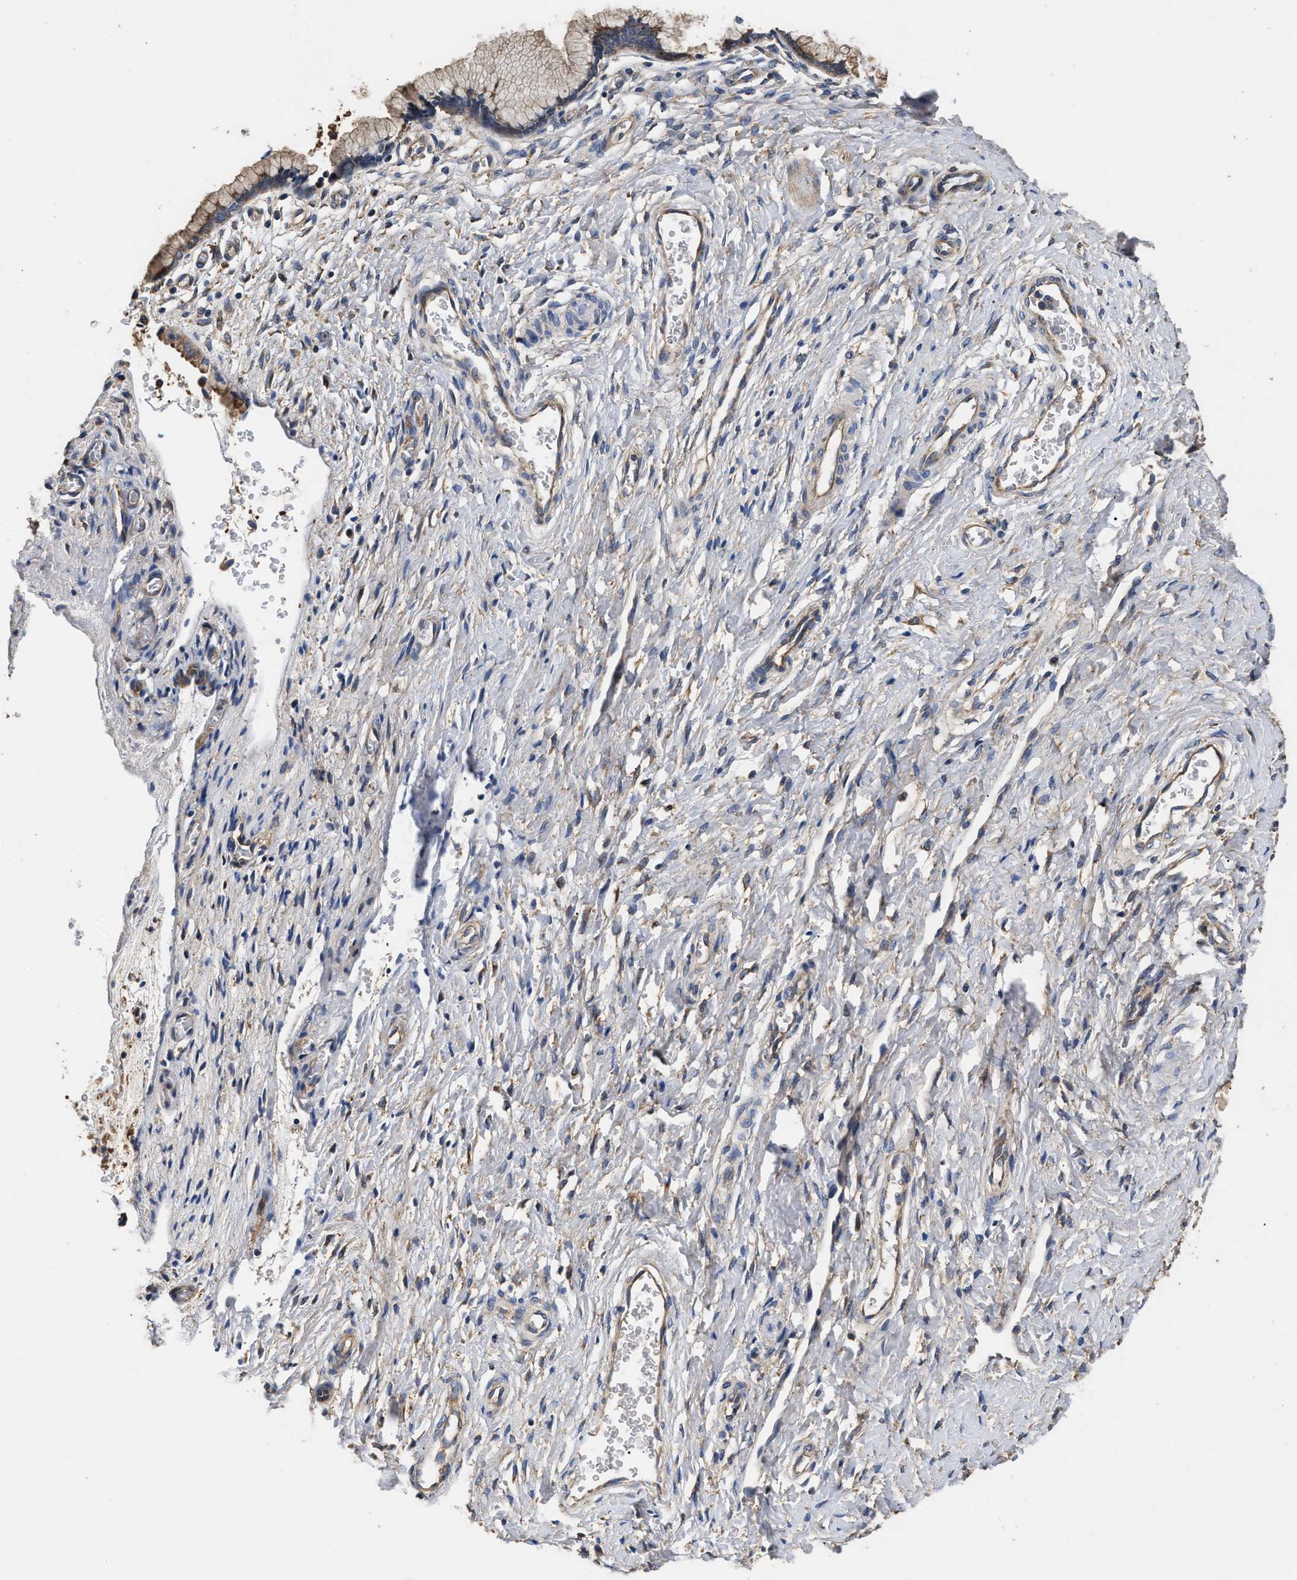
{"staining": {"intensity": "moderate", "quantity": ">75%", "location": "cytoplasmic/membranous"}, "tissue": "cervix", "cell_type": "Glandular cells", "image_type": "normal", "snomed": [{"axis": "morphology", "description": "Normal tissue, NOS"}, {"axis": "topography", "description": "Cervix"}], "caption": "Moderate cytoplasmic/membranous protein expression is seen in about >75% of glandular cells in cervix. (IHC, brightfield microscopy, high magnification).", "gene": "KLB", "patient": {"sex": "female", "age": 55}}